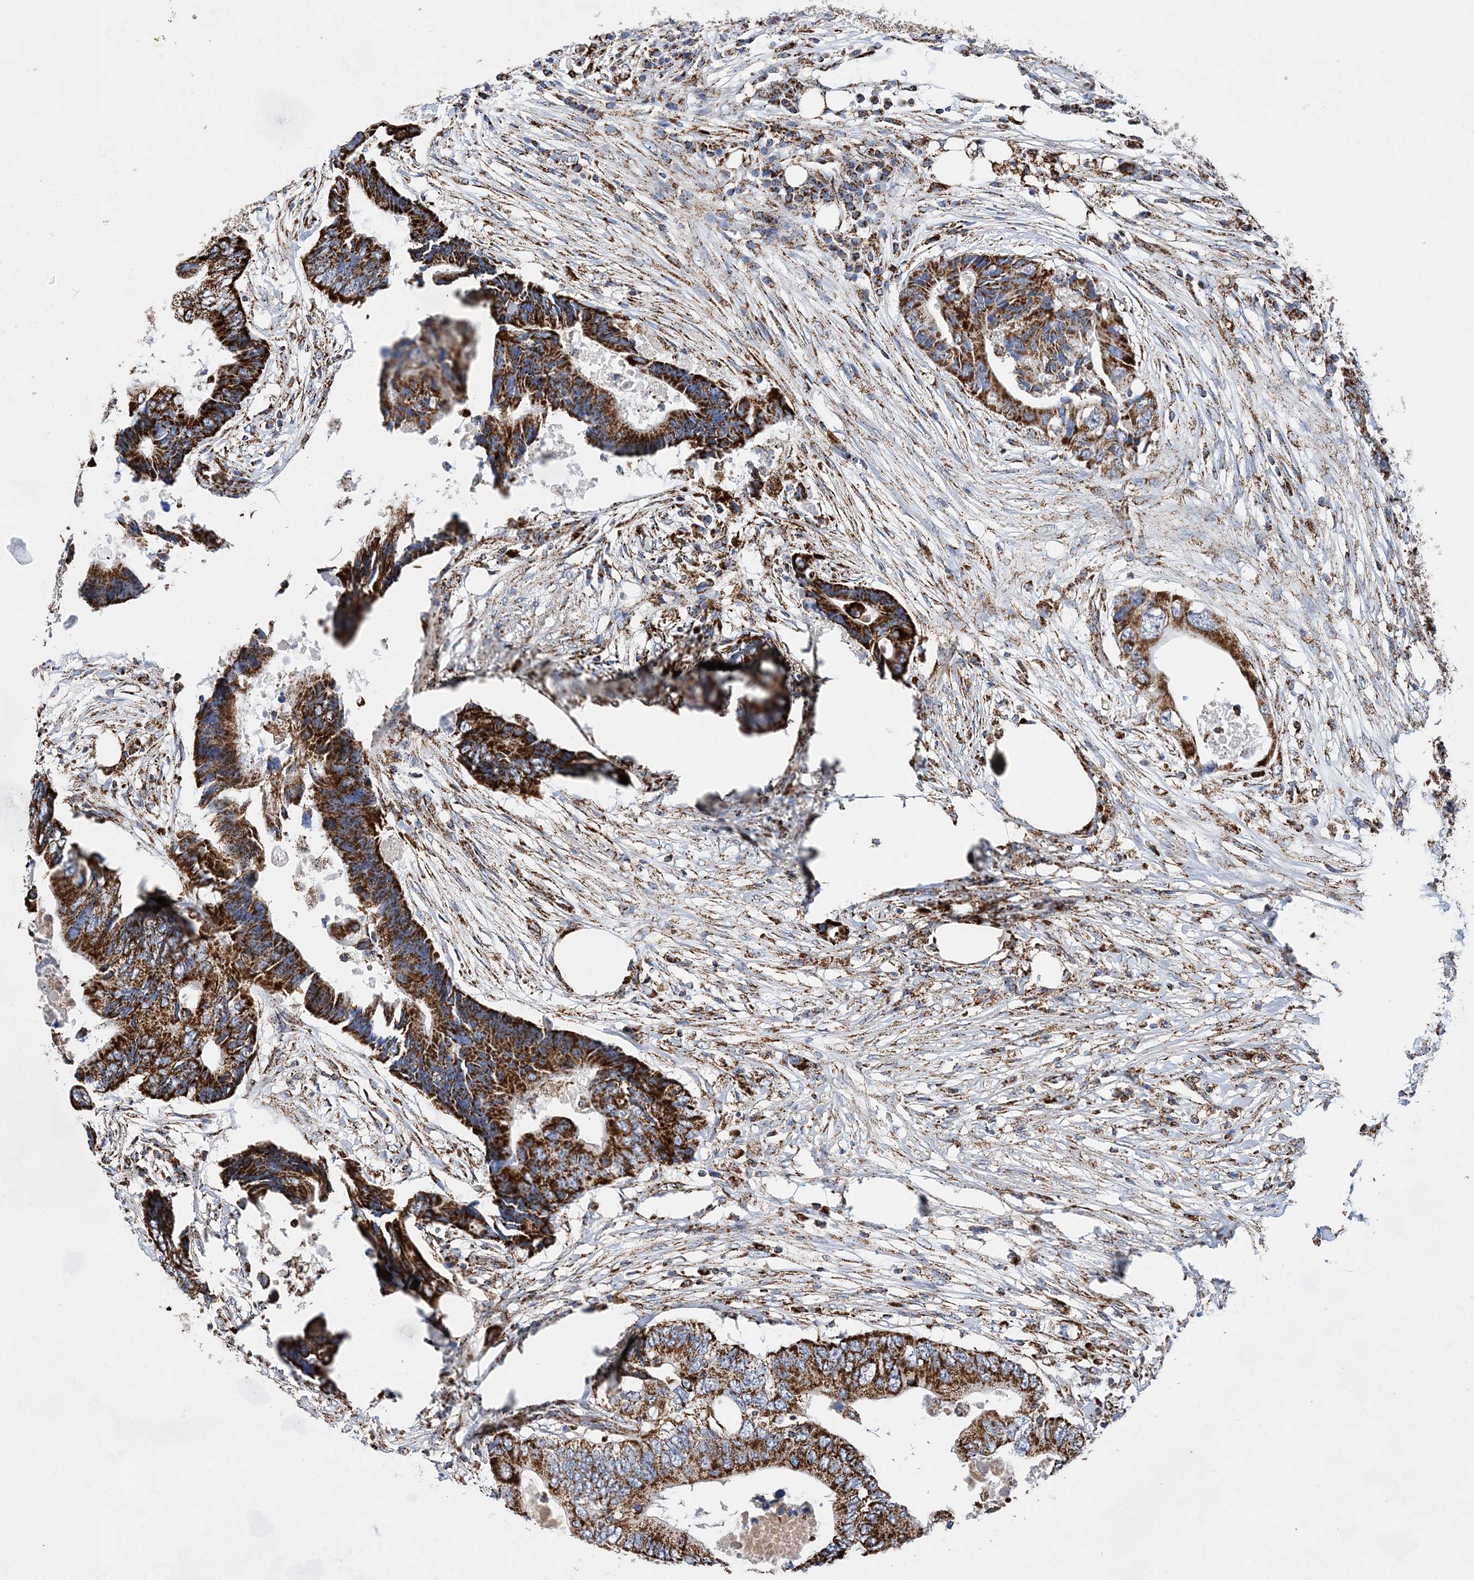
{"staining": {"intensity": "strong", "quantity": ">75%", "location": "cytoplasmic/membranous"}, "tissue": "colorectal cancer", "cell_type": "Tumor cells", "image_type": "cancer", "snomed": [{"axis": "morphology", "description": "Adenocarcinoma, NOS"}, {"axis": "topography", "description": "Colon"}], "caption": "High-magnification brightfield microscopy of colorectal adenocarcinoma stained with DAB (3,3'-diaminobenzidine) (brown) and counterstained with hematoxylin (blue). tumor cells exhibit strong cytoplasmic/membranous staining is present in about>75% of cells.", "gene": "ACOT9", "patient": {"sex": "male", "age": 71}}